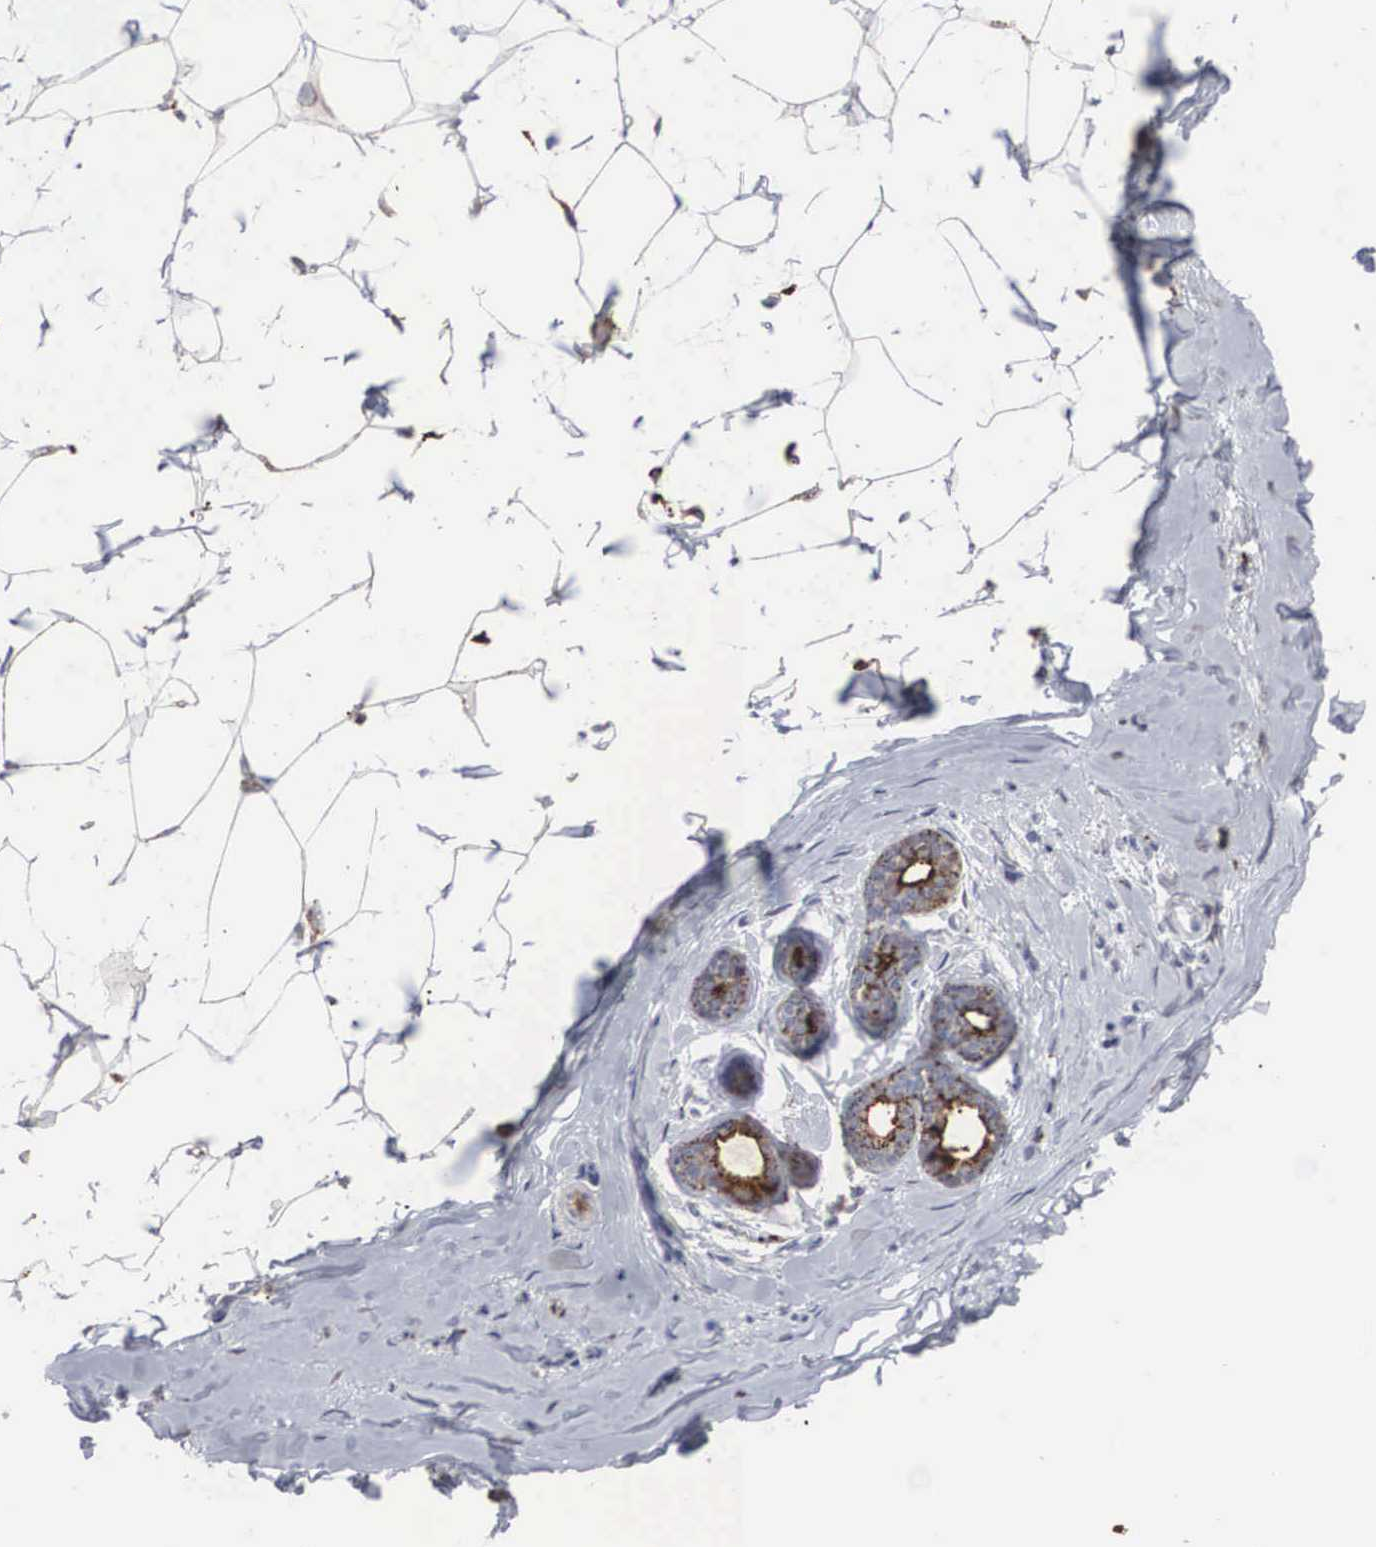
{"staining": {"intensity": "negative", "quantity": "none", "location": "none"}, "tissue": "adipose tissue", "cell_type": "Adipocytes", "image_type": "normal", "snomed": [{"axis": "morphology", "description": "Normal tissue, NOS"}, {"axis": "topography", "description": "Breast"}], "caption": "This is an immunohistochemistry (IHC) photomicrograph of unremarkable adipose tissue. There is no expression in adipocytes.", "gene": "LGALS3BP", "patient": {"sex": "female", "age": 45}}